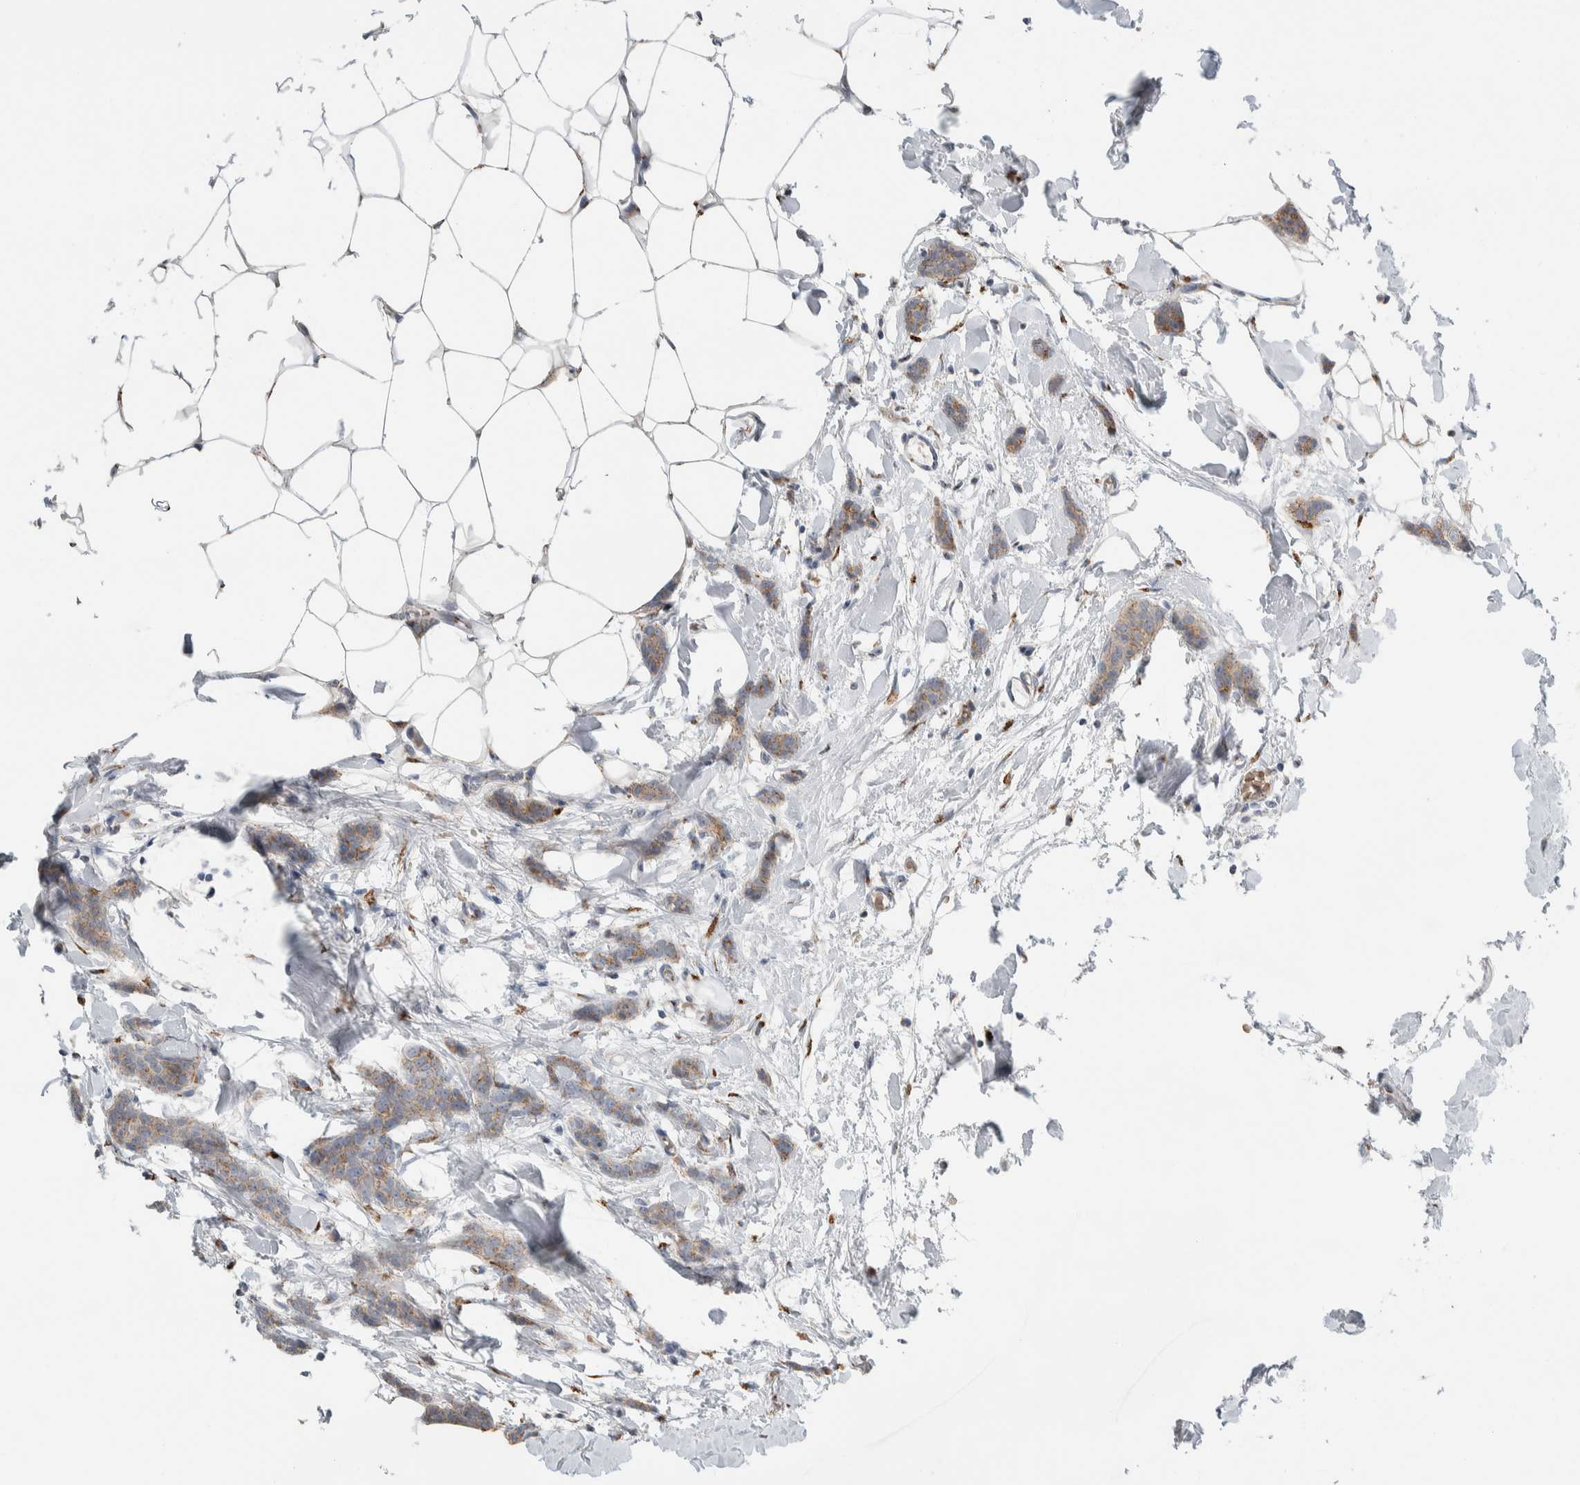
{"staining": {"intensity": "weak", "quantity": ">75%", "location": "cytoplasmic/membranous"}, "tissue": "breast cancer", "cell_type": "Tumor cells", "image_type": "cancer", "snomed": [{"axis": "morphology", "description": "Lobular carcinoma"}, {"axis": "topography", "description": "Skin"}, {"axis": "topography", "description": "Breast"}], "caption": "DAB immunohistochemical staining of breast cancer (lobular carcinoma) shows weak cytoplasmic/membranous protein staining in approximately >75% of tumor cells.", "gene": "SLC38A10", "patient": {"sex": "female", "age": 46}}